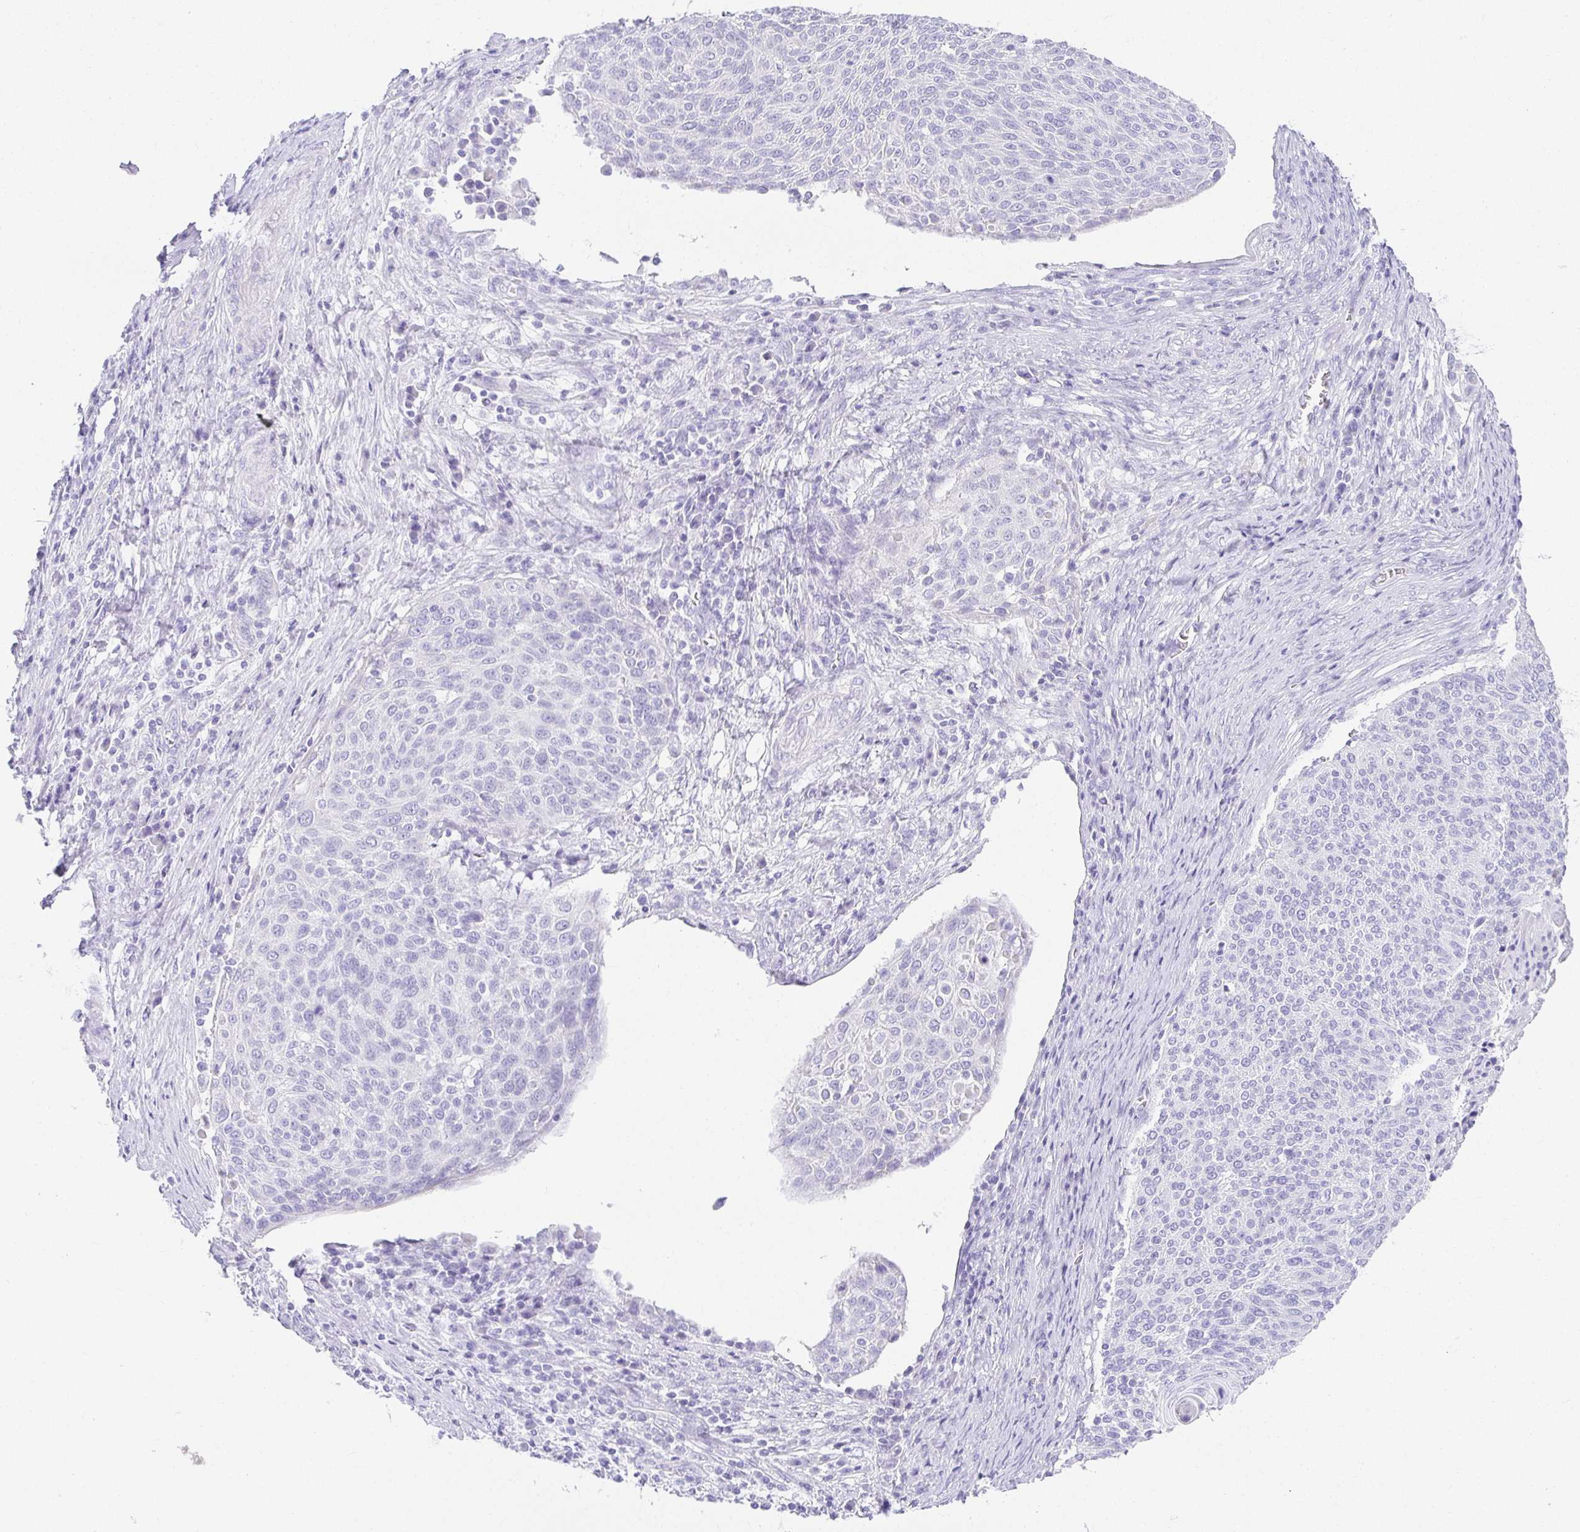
{"staining": {"intensity": "negative", "quantity": "none", "location": "none"}, "tissue": "cervical cancer", "cell_type": "Tumor cells", "image_type": "cancer", "snomed": [{"axis": "morphology", "description": "Squamous cell carcinoma, NOS"}, {"axis": "topography", "description": "Cervix"}], "caption": "Immunohistochemical staining of cervical cancer shows no significant expression in tumor cells.", "gene": "CHAT", "patient": {"sex": "female", "age": 31}}